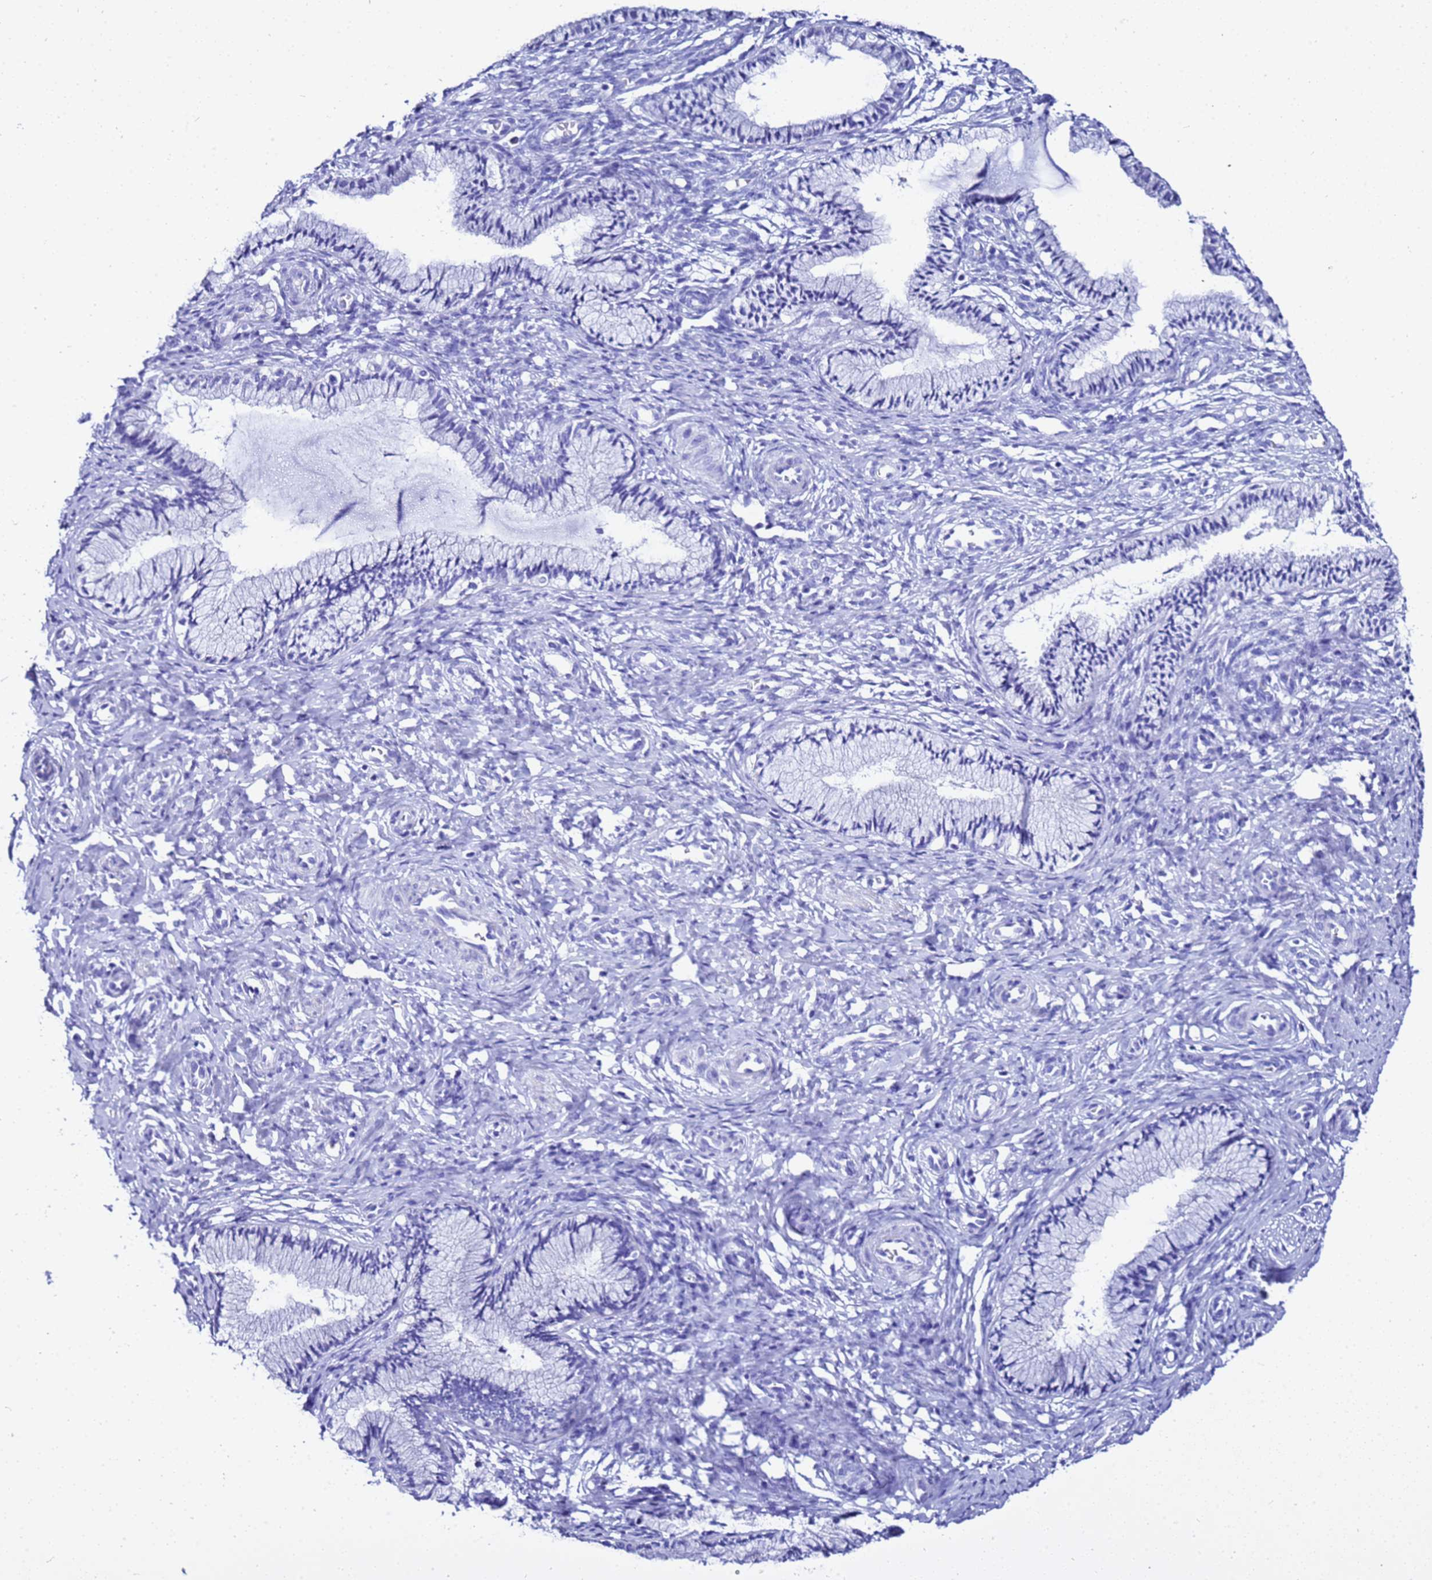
{"staining": {"intensity": "negative", "quantity": "none", "location": "none"}, "tissue": "cervix", "cell_type": "Glandular cells", "image_type": "normal", "snomed": [{"axis": "morphology", "description": "Normal tissue, NOS"}, {"axis": "topography", "description": "Cervix"}], "caption": "Immunohistochemistry of unremarkable cervix exhibits no staining in glandular cells. (DAB (3,3'-diaminobenzidine) immunohistochemistry (IHC), high magnification).", "gene": "LIPF", "patient": {"sex": "female", "age": 27}}